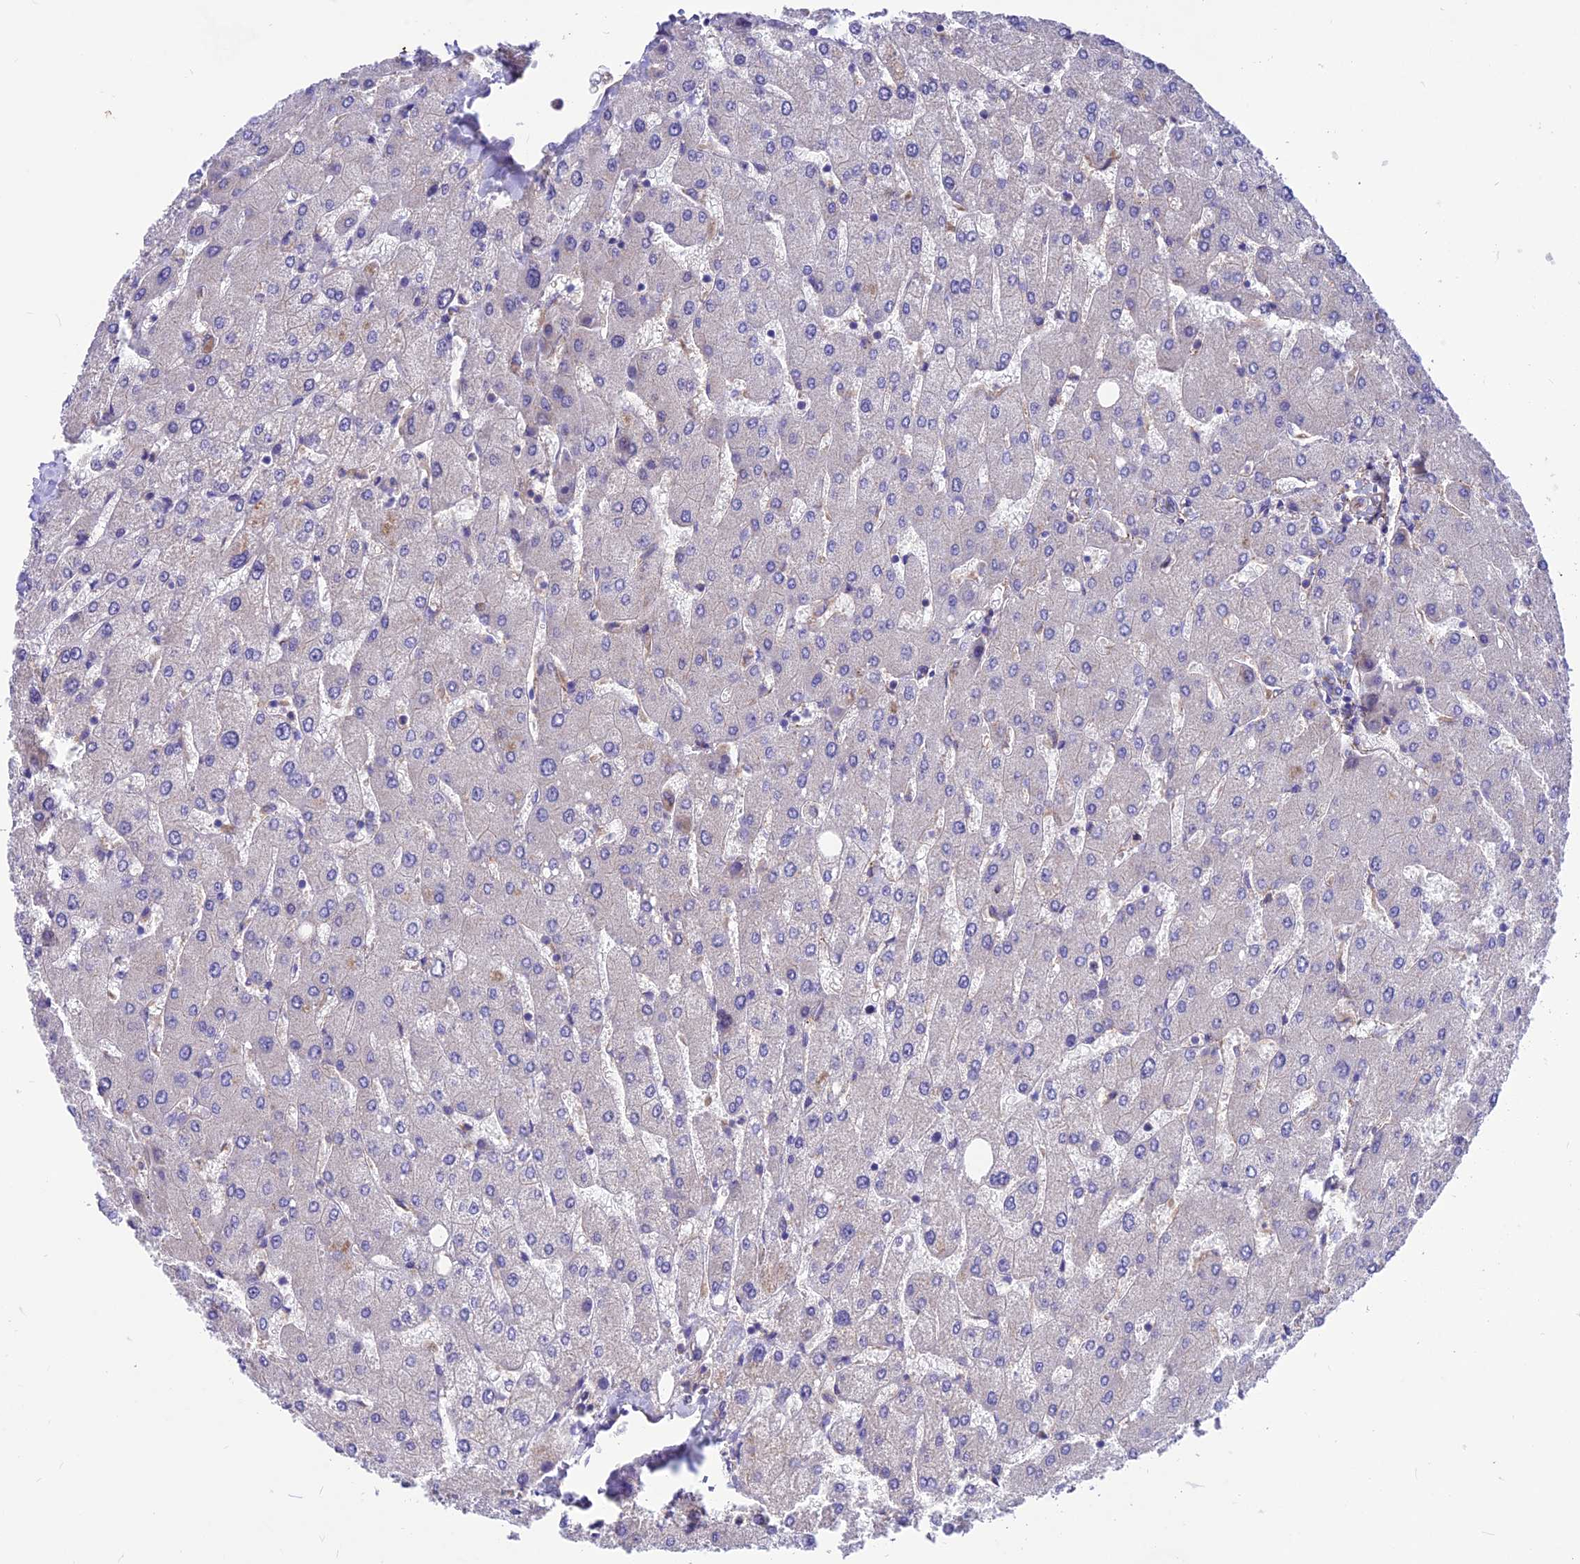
{"staining": {"intensity": "negative", "quantity": "none", "location": "none"}, "tissue": "liver", "cell_type": "Cholangiocytes", "image_type": "normal", "snomed": [{"axis": "morphology", "description": "Normal tissue, NOS"}, {"axis": "topography", "description": "Liver"}], "caption": "An IHC image of benign liver is shown. There is no staining in cholangiocytes of liver. The staining is performed using DAB (3,3'-diaminobenzidine) brown chromogen with nuclei counter-stained in using hematoxylin.", "gene": "VPS16", "patient": {"sex": "male", "age": 55}}